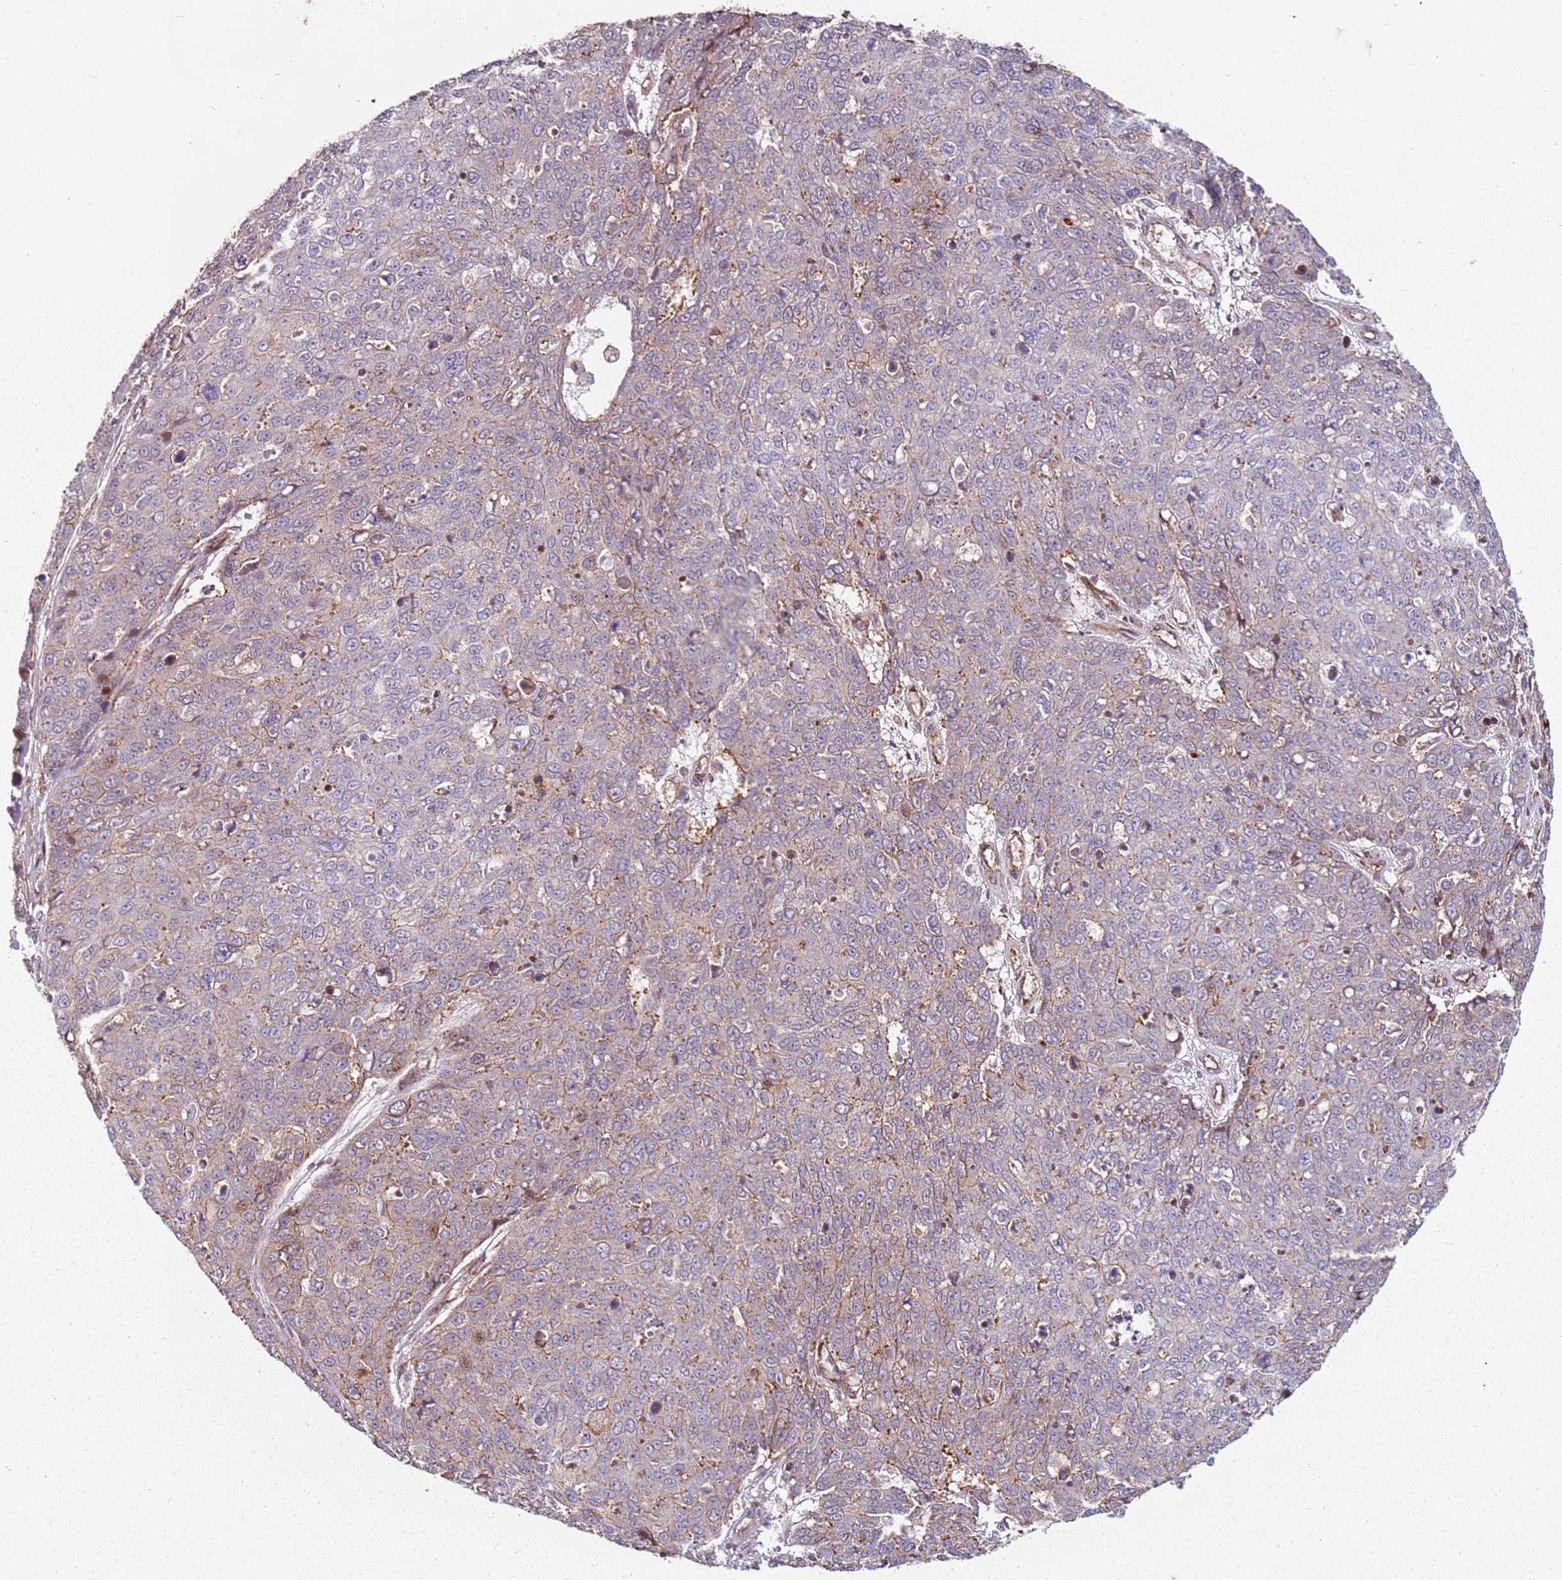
{"staining": {"intensity": "weak", "quantity": "<25%", "location": "cytoplasmic/membranous"}, "tissue": "skin cancer", "cell_type": "Tumor cells", "image_type": "cancer", "snomed": [{"axis": "morphology", "description": "Squamous cell carcinoma, NOS"}, {"axis": "topography", "description": "Skin"}], "caption": "High power microscopy photomicrograph of an immunohistochemistry micrograph of skin cancer (squamous cell carcinoma), revealing no significant expression in tumor cells. (Brightfield microscopy of DAB (3,3'-diaminobenzidine) IHC at high magnification).", "gene": "C2CD4B", "patient": {"sex": "male", "age": 71}}